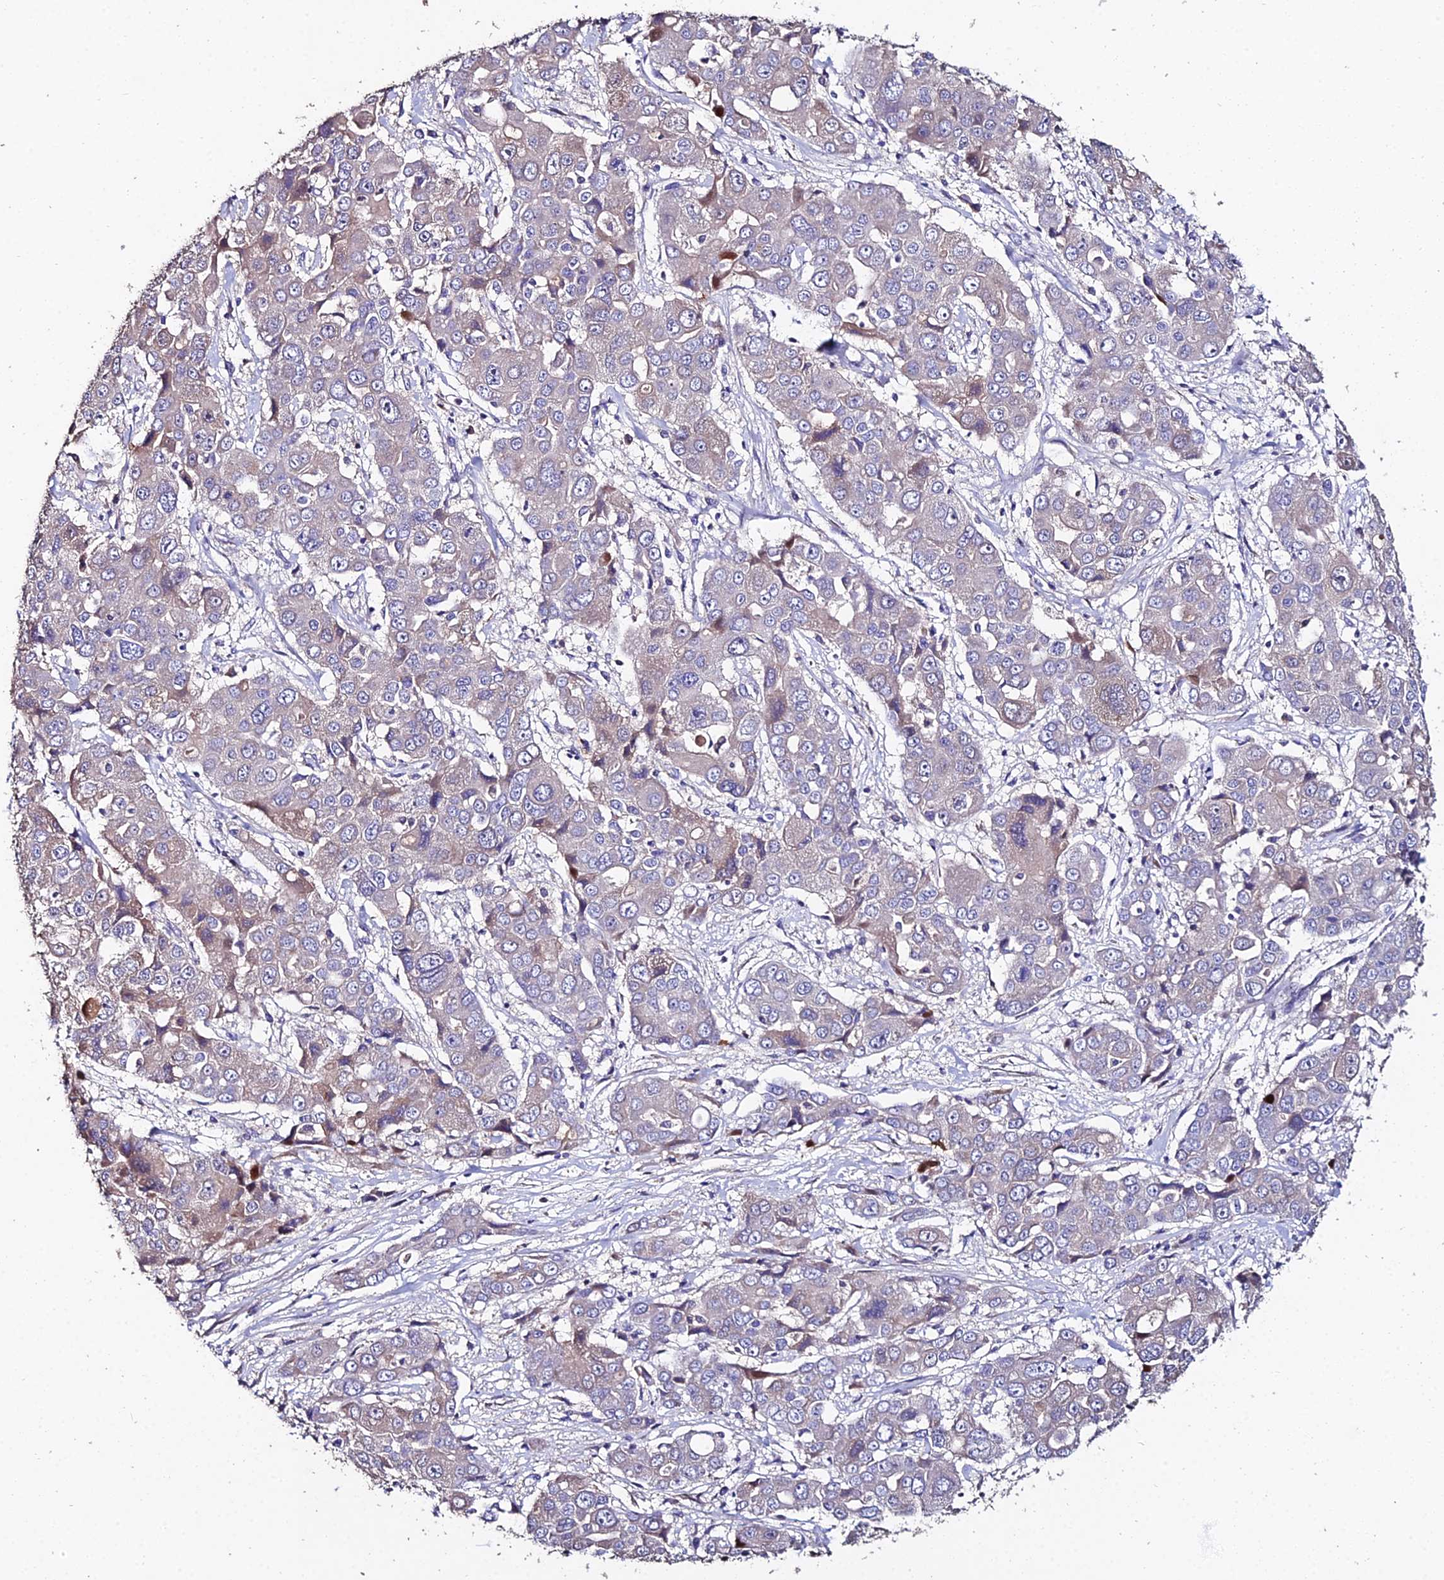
{"staining": {"intensity": "weak", "quantity": "<25%", "location": "cytoplasmic/membranous"}, "tissue": "liver cancer", "cell_type": "Tumor cells", "image_type": "cancer", "snomed": [{"axis": "morphology", "description": "Cholangiocarcinoma"}, {"axis": "topography", "description": "Liver"}], "caption": "This is a histopathology image of IHC staining of liver cholangiocarcinoma, which shows no expression in tumor cells.", "gene": "ESRRG", "patient": {"sex": "male", "age": 67}}